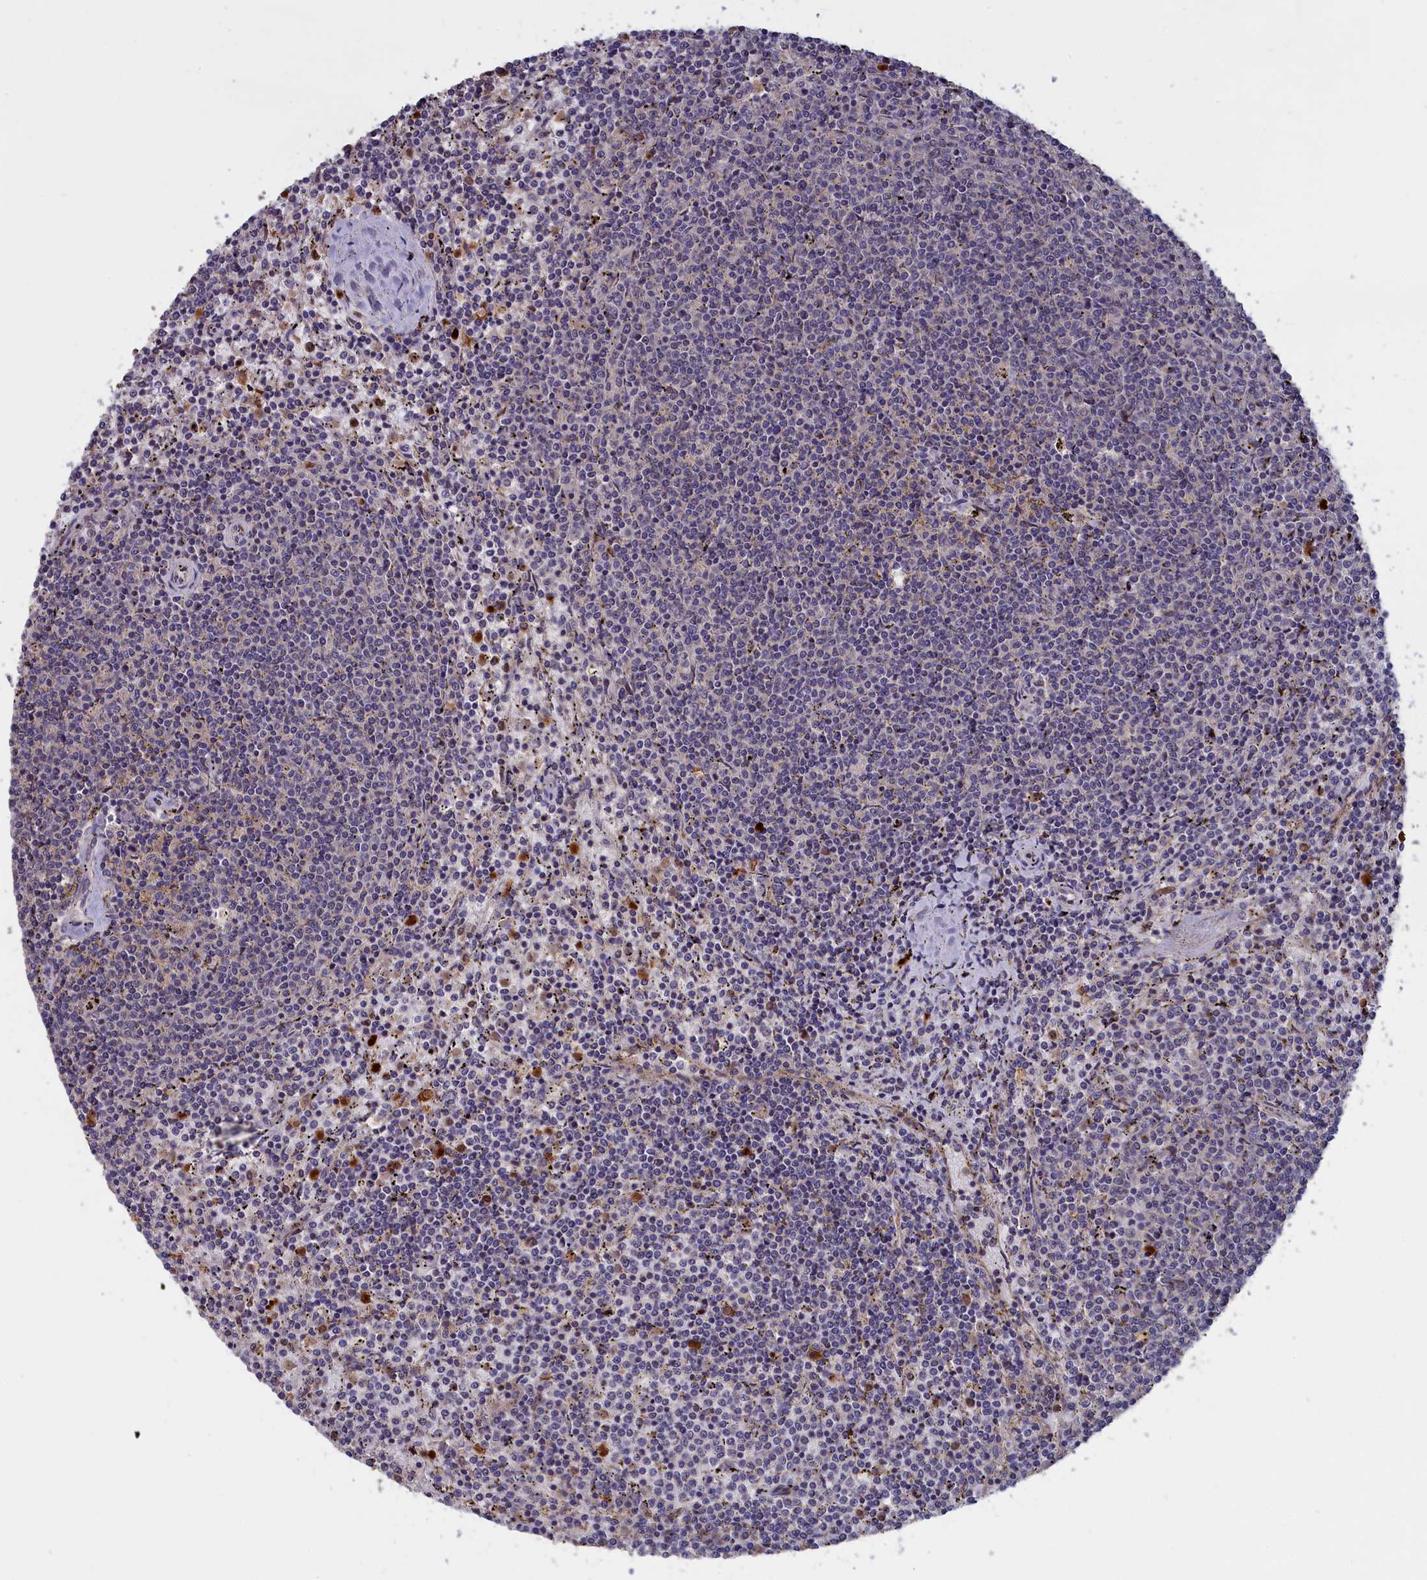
{"staining": {"intensity": "negative", "quantity": "none", "location": "none"}, "tissue": "lymphoma", "cell_type": "Tumor cells", "image_type": "cancer", "snomed": [{"axis": "morphology", "description": "Malignant lymphoma, non-Hodgkin's type, Low grade"}, {"axis": "topography", "description": "Spleen"}], "caption": "High magnification brightfield microscopy of low-grade malignant lymphoma, non-Hodgkin's type stained with DAB (brown) and counterstained with hematoxylin (blue): tumor cells show no significant expression. The staining was performed using DAB (3,3'-diaminobenzidine) to visualize the protein expression in brown, while the nuclei were stained in blue with hematoxylin (Magnification: 20x).", "gene": "EPB41L4B", "patient": {"sex": "female", "age": 50}}